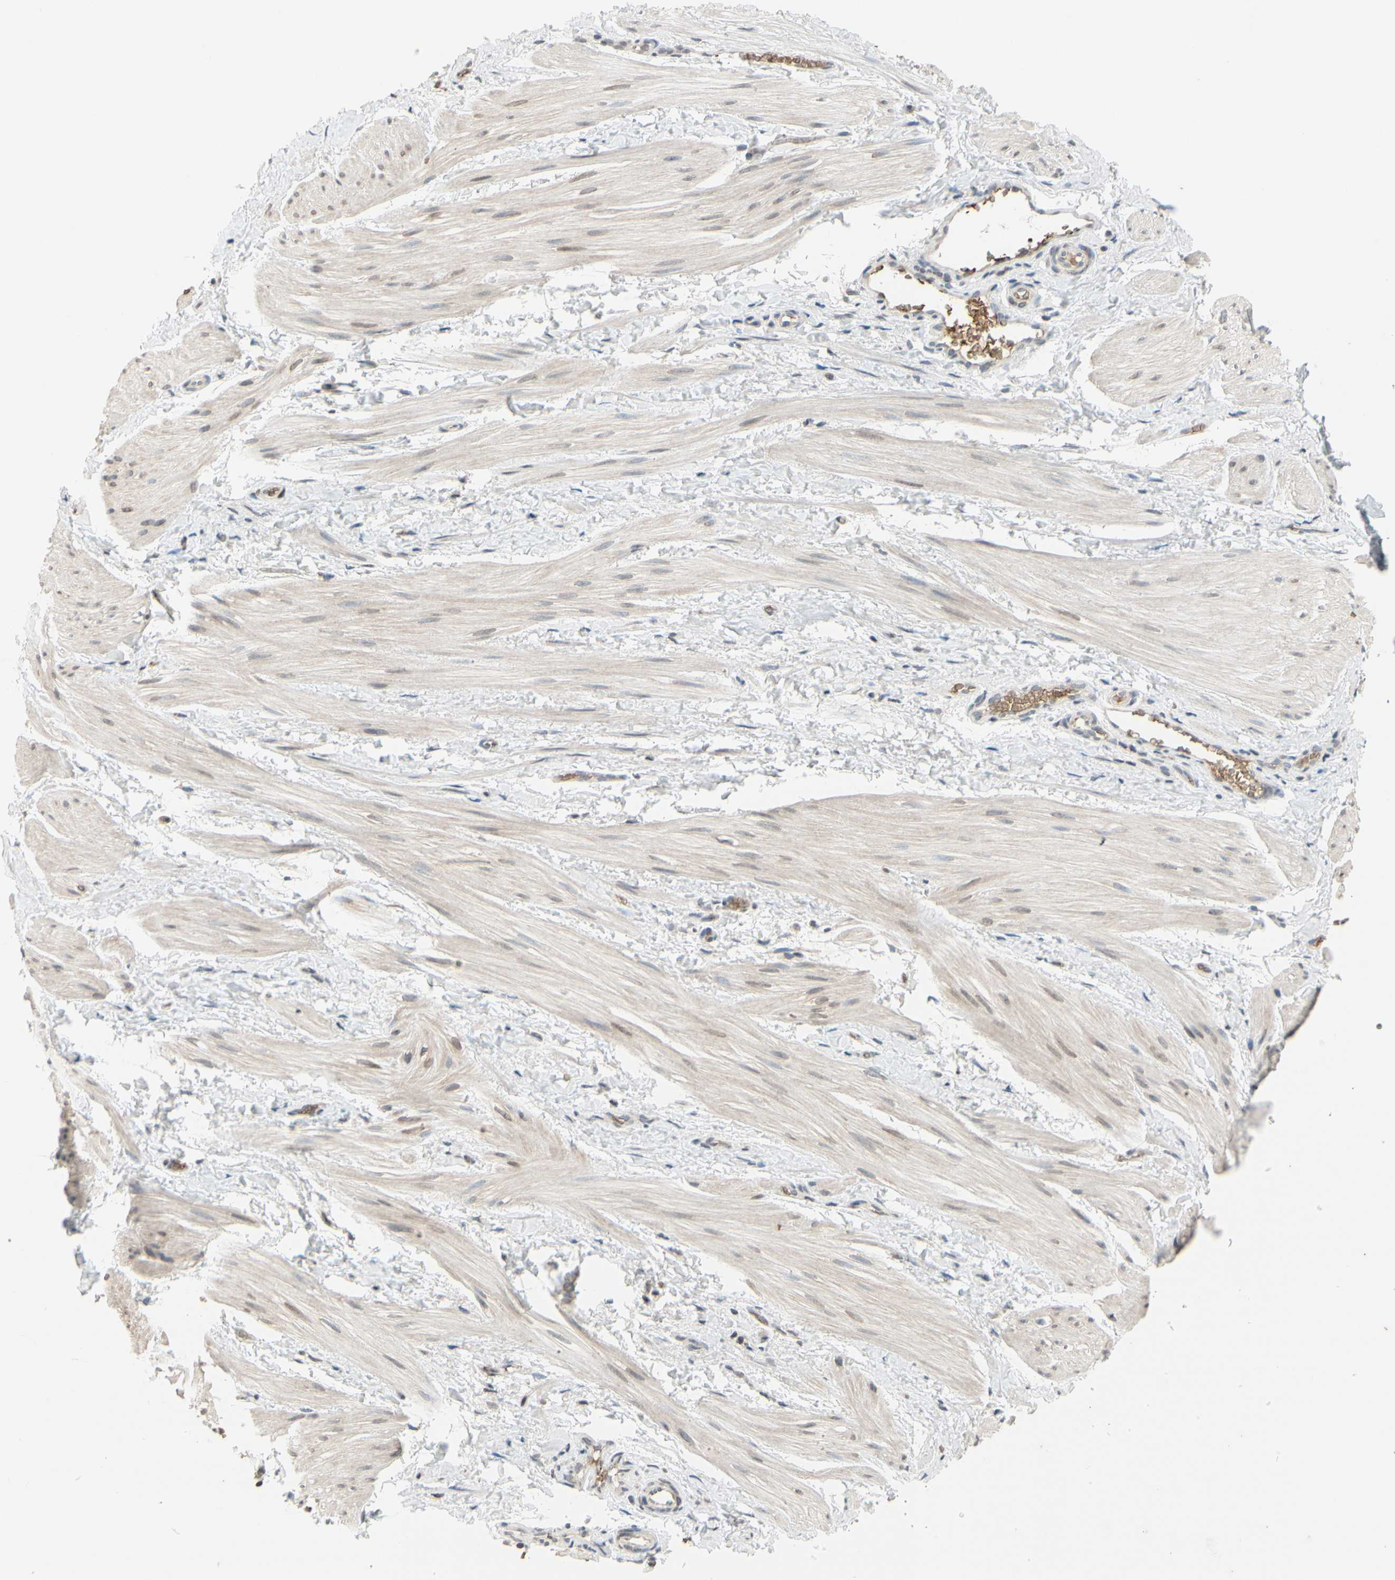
{"staining": {"intensity": "weak", "quantity": "<25%", "location": "cytoplasmic/membranous"}, "tissue": "smooth muscle", "cell_type": "Smooth muscle cells", "image_type": "normal", "snomed": [{"axis": "morphology", "description": "Normal tissue, NOS"}, {"axis": "topography", "description": "Smooth muscle"}], "caption": "Smooth muscle cells are negative for brown protein staining in benign smooth muscle. The staining was performed using DAB to visualize the protein expression in brown, while the nuclei were stained in blue with hematoxylin (Magnification: 20x).", "gene": "GYPC", "patient": {"sex": "male", "age": 16}}